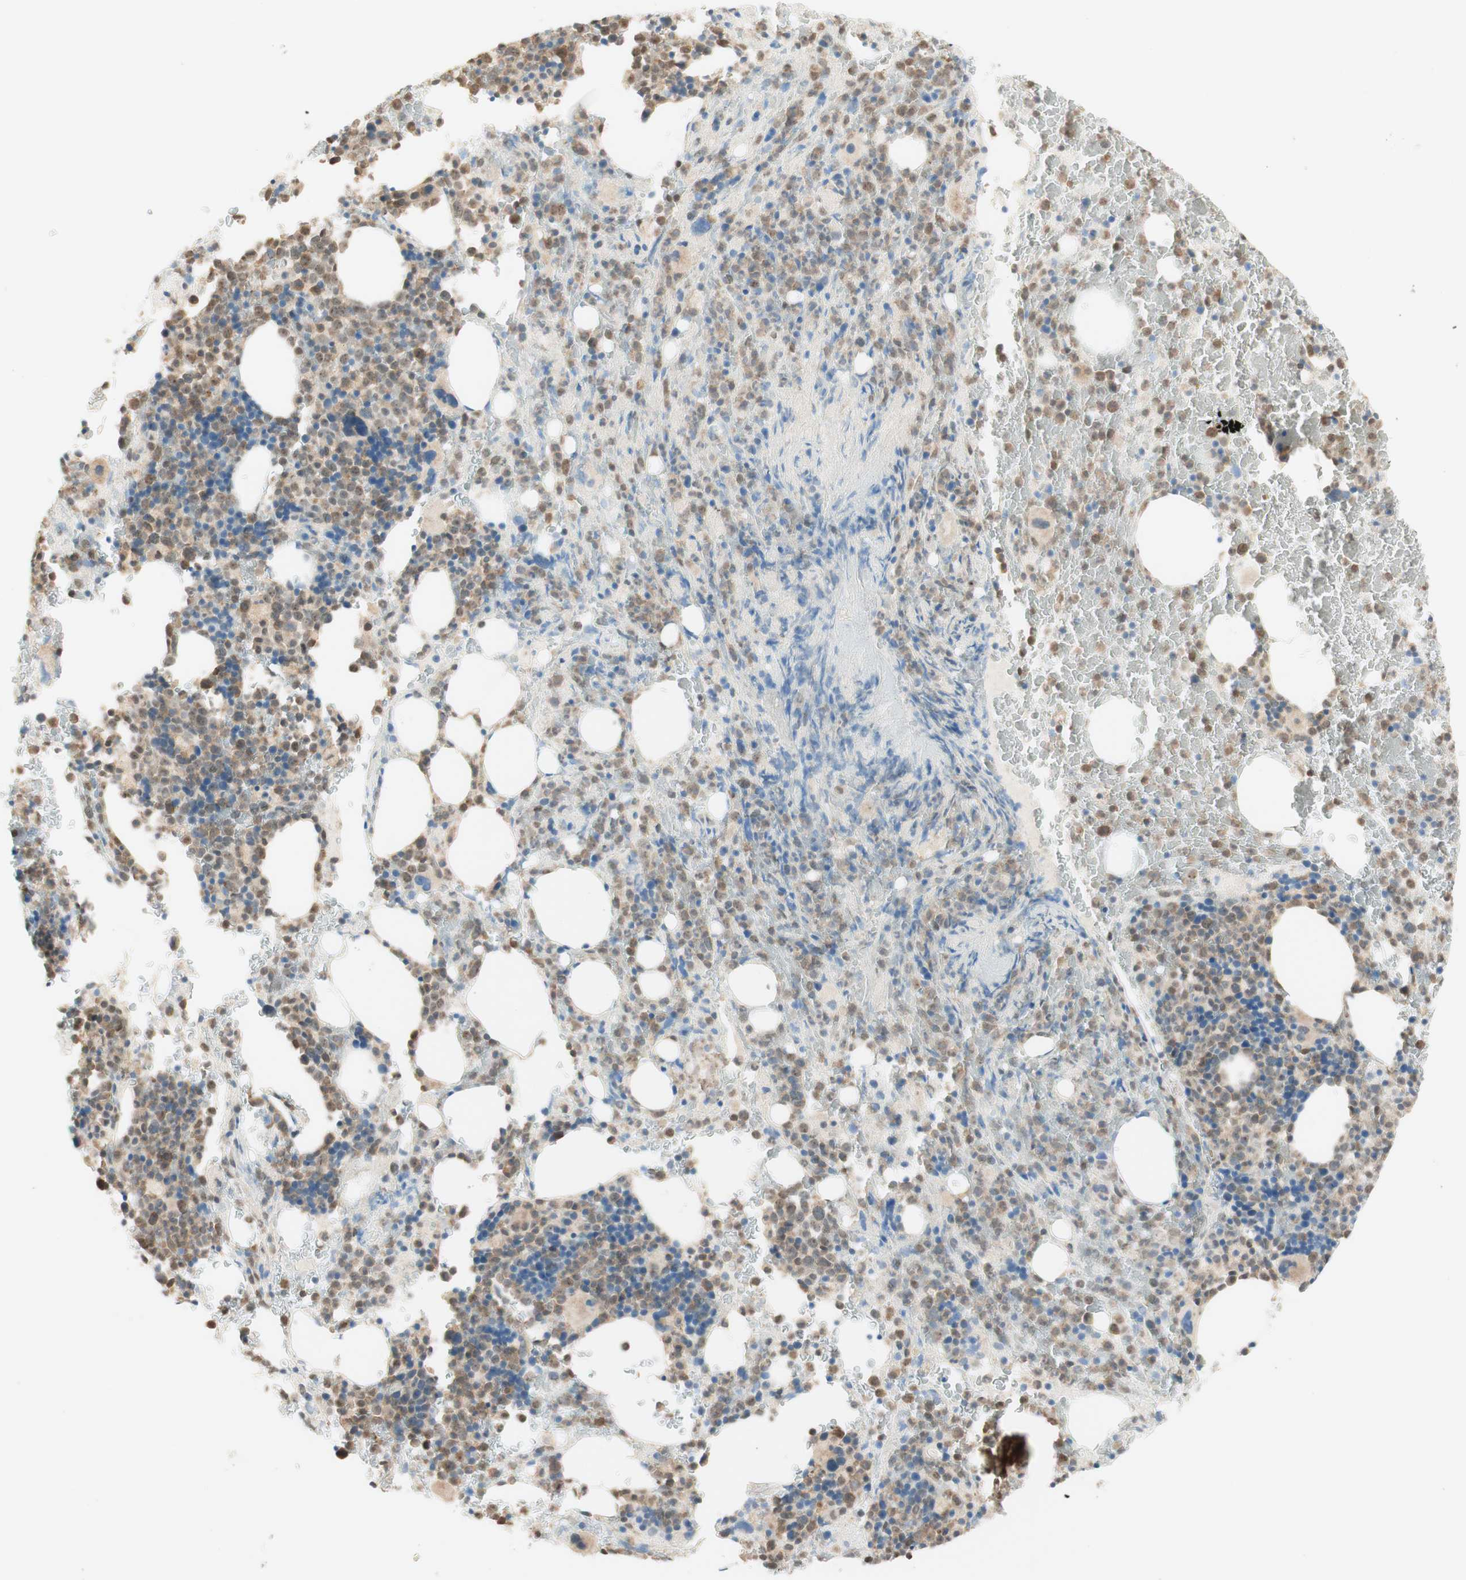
{"staining": {"intensity": "moderate", "quantity": "25%-75%", "location": "cytoplasmic/membranous,nuclear"}, "tissue": "bone marrow", "cell_type": "Hematopoietic cells", "image_type": "normal", "snomed": [{"axis": "morphology", "description": "Normal tissue, NOS"}, {"axis": "morphology", "description": "Inflammation, NOS"}, {"axis": "topography", "description": "Bone marrow"}], "caption": "Bone marrow stained with DAB immunohistochemistry (IHC) displays medium levels of moderate cytoplasmic/membranous,nuclear expression in about 25%-75% of hematopoietic cells.", "gene": "SPINT2", "patient": {"sex": "male", "age": 72}}